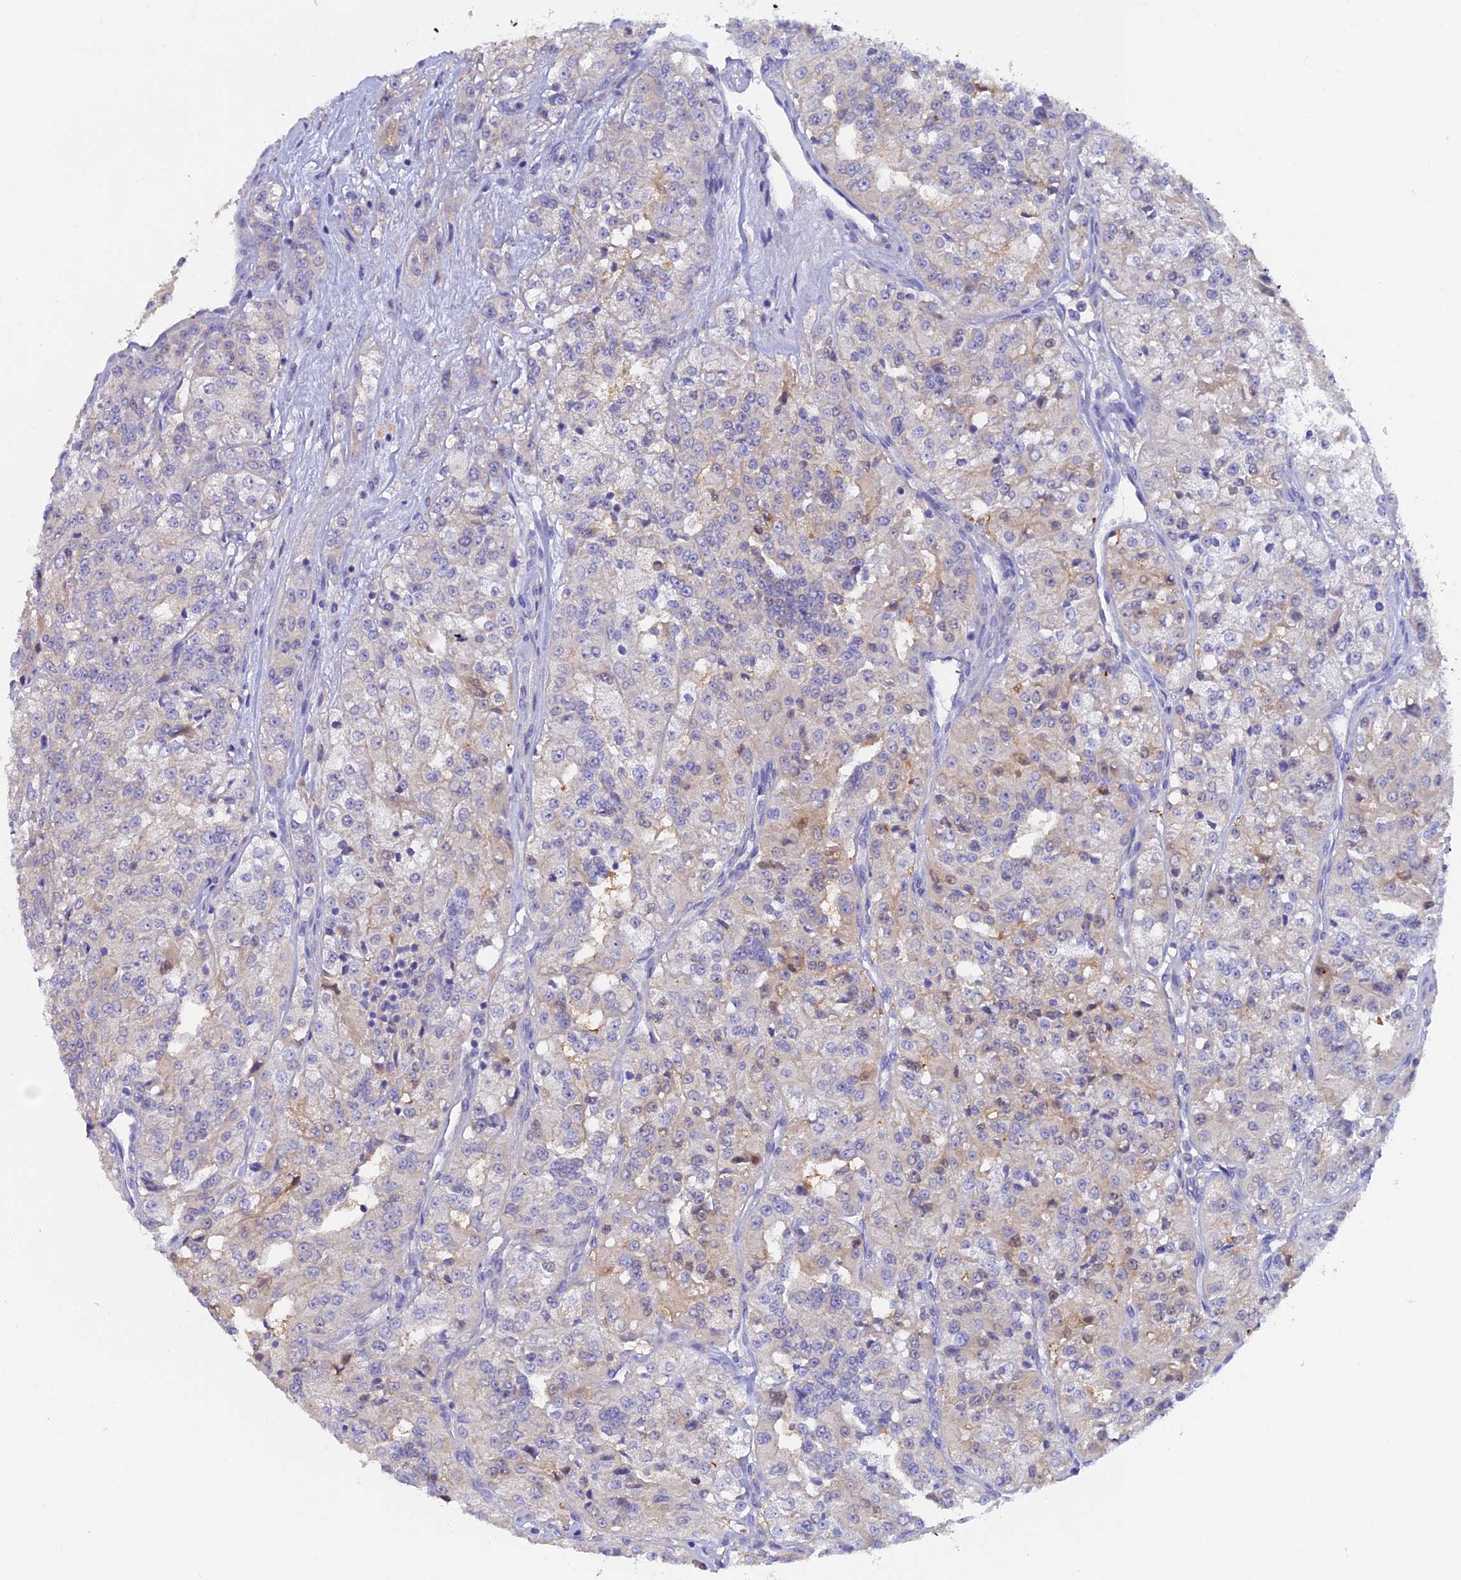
{"staining": {"intensity": "negative", "quantity": "none", "location": "none"}, "tissue": "renal cancer", "cell_type": "Tumor cells", "image_type": "cancer", "snomed": [{"axis": "morphology", "description": "Adenocarcinoma, NOS"}, {"axis": "topography", "description": "Kidney"}], "caption": "The photomicrograph exhibits no staining of tumor cells in renal adenocarcinoma.", "gene": "FZR1", "patient": {"sex": "female", "age": 63}}